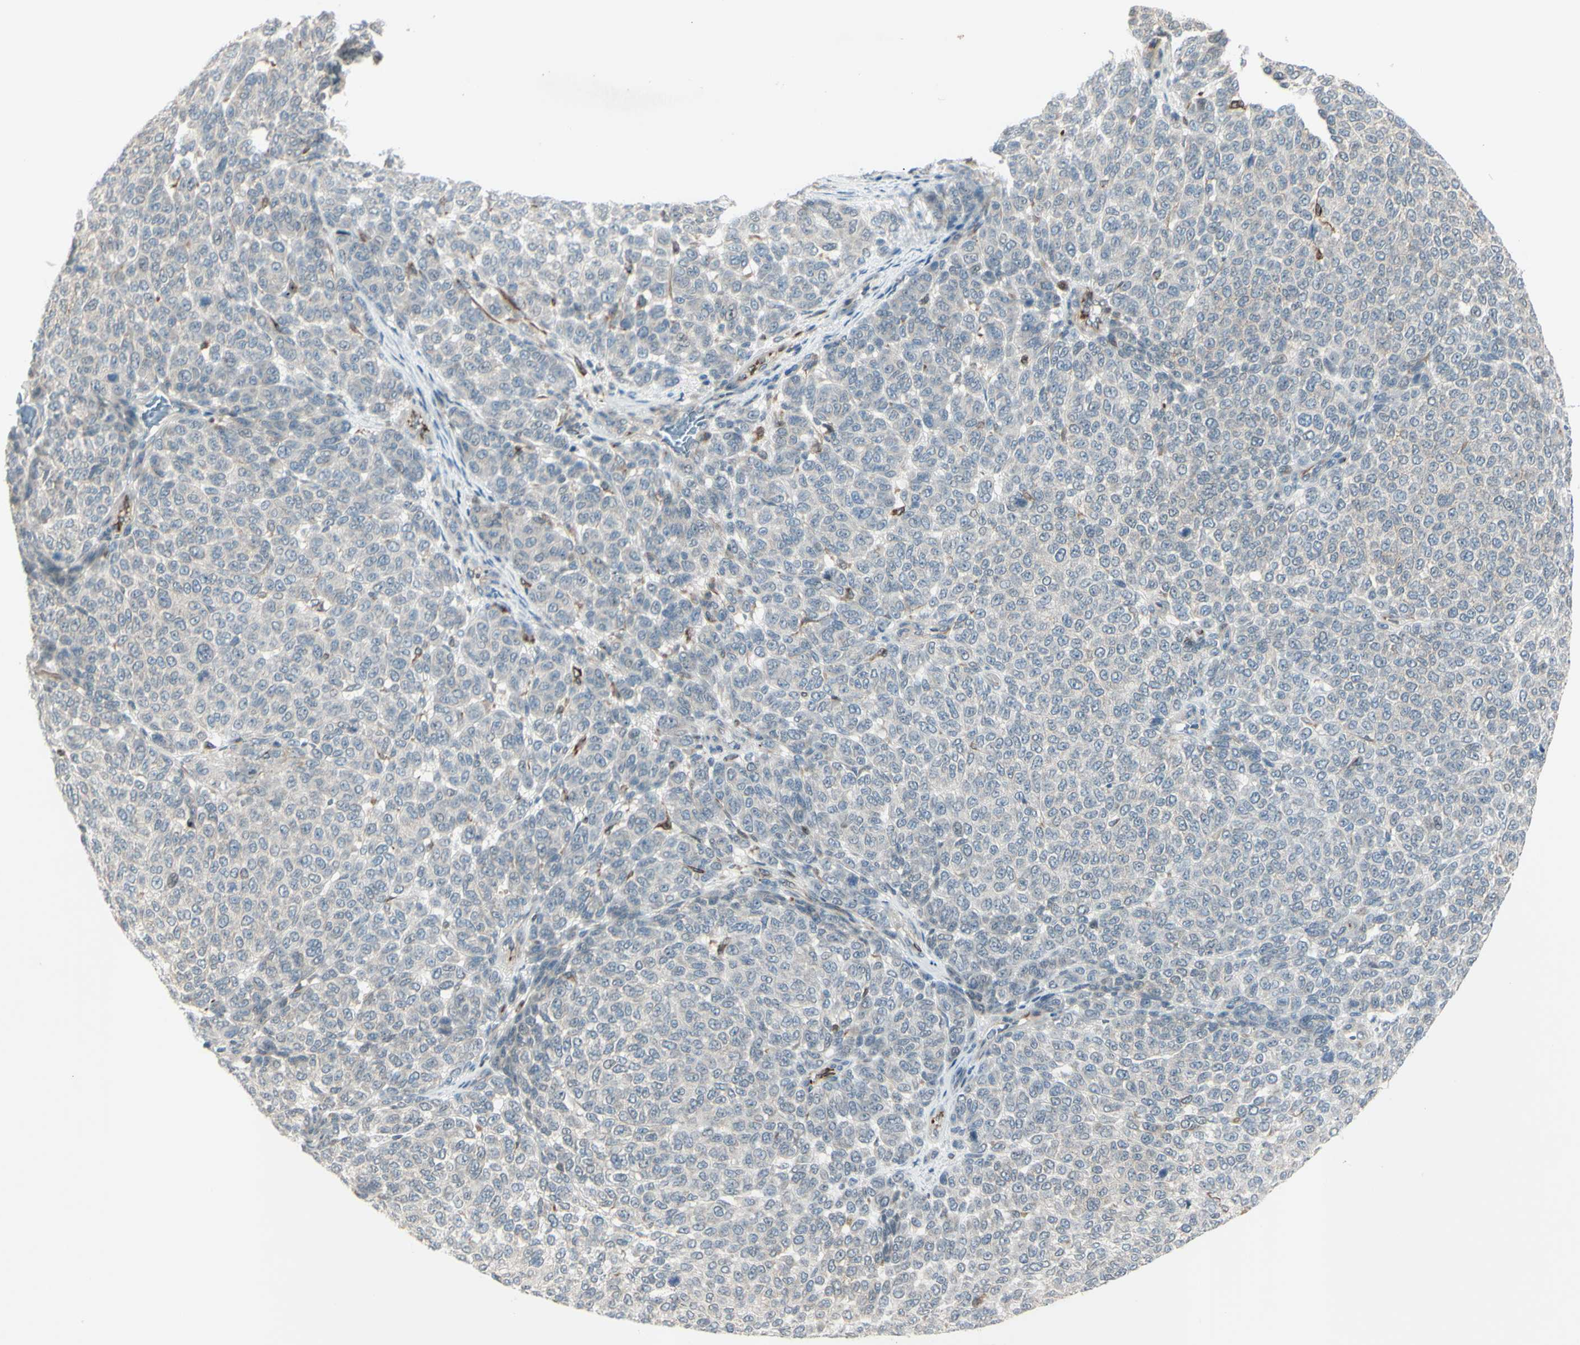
{"staining": {"intensity": "negative", "quantity": "none", "location": "none"}, "tissue": "melanoma", "cell_type": "Tumor cells", "image_type": "cancer", "snomed": [{"axis": "morphology", "description": "Malignant melanoma, NOS"}, {"axis": "topography", "description": "Skin"}], "caption": "There is no significant expression in tumor cells of melanoma.", "gene": "FGFR2", "patient": {"sex": "male", "age": 59}}